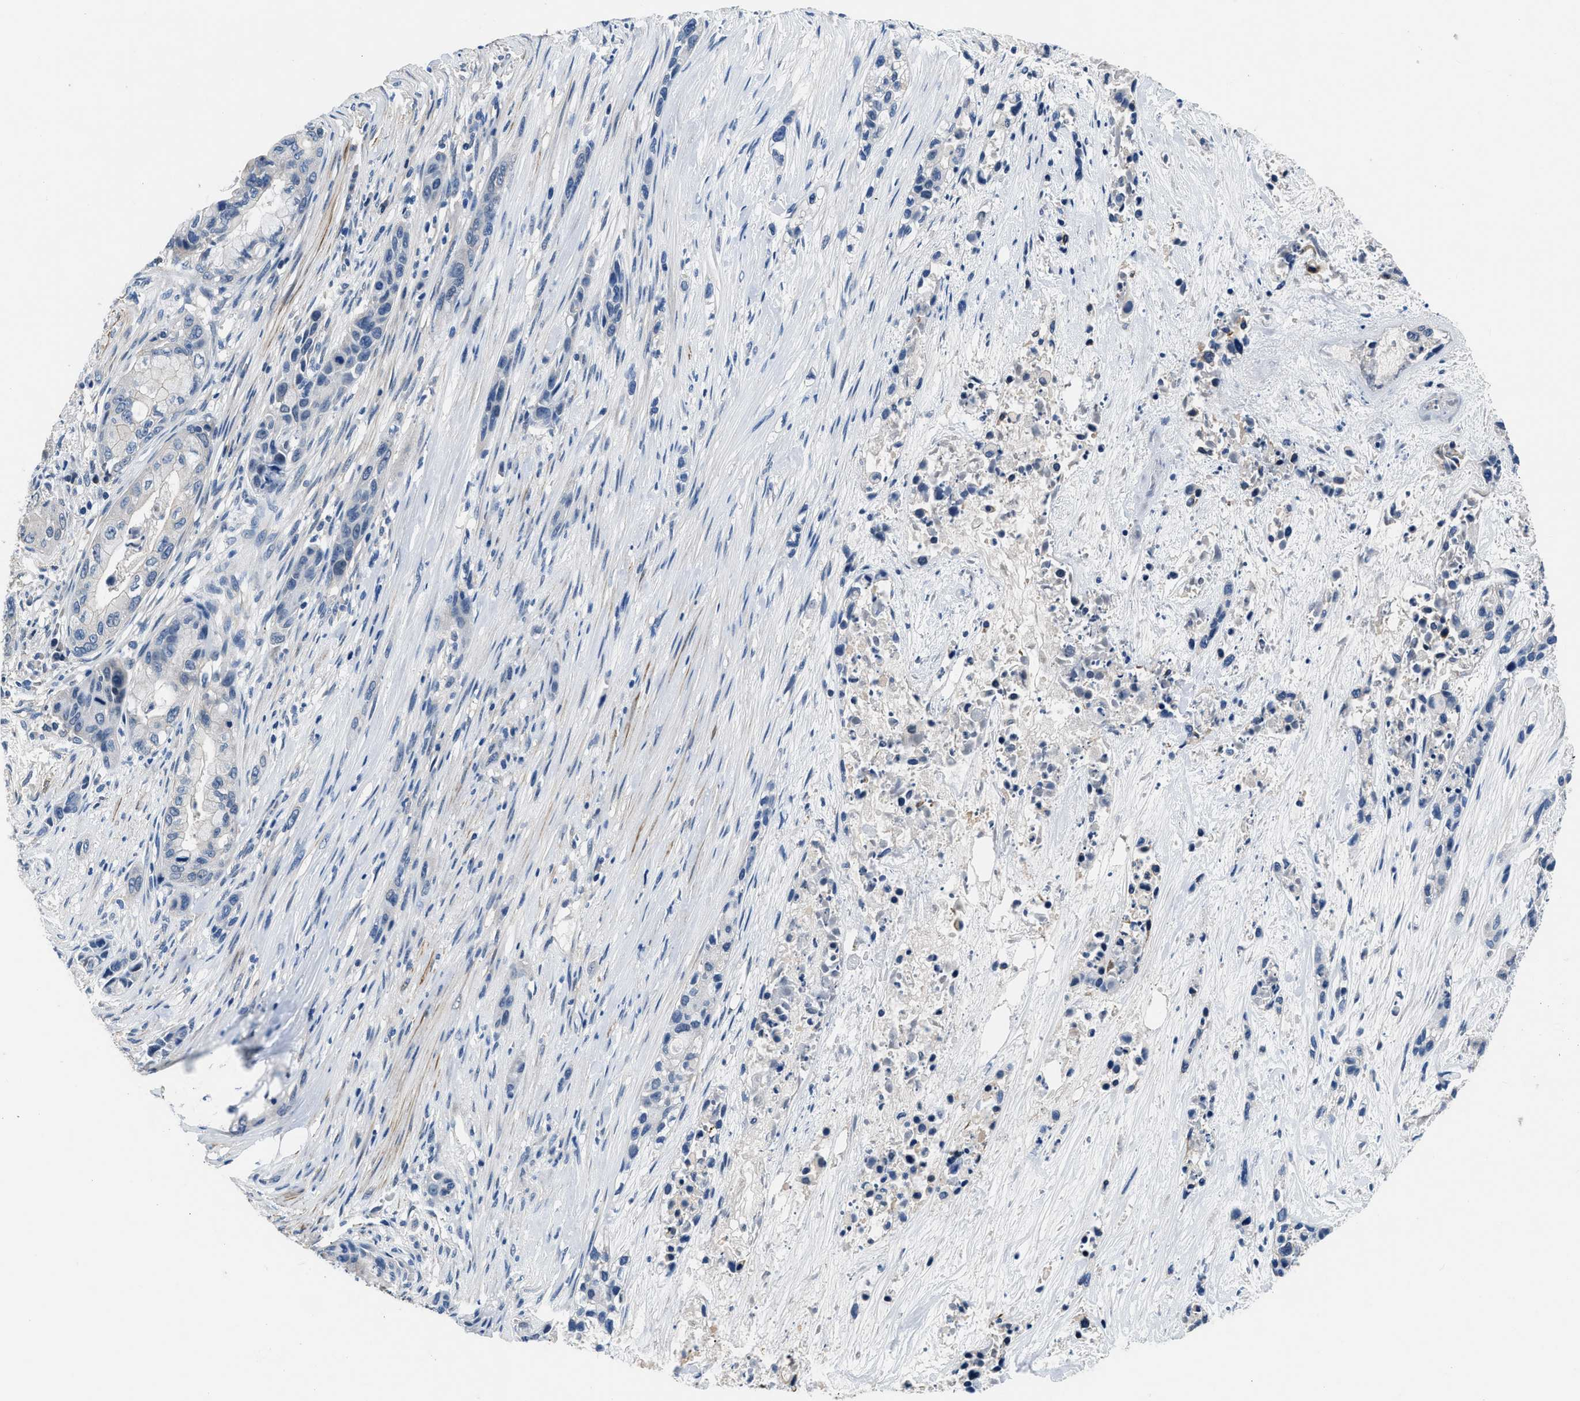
{"staining": {"intensity": "negative", "quantity": "none", "location": "none"}, "tissue": "pancreatic cancer", "cell_type": "Tumor cells", "image_type": "cancer", "snomed": [{"axis": "morphology", "description": "Adenocarcinoma, NOS"}, {"axis": "topography", "description": "Pancreas"}], "caption": "Protein analysis of adenocarcinoma (pancreatic) reveals no significant positivity in tumor cells.", "gene": "LANCL2", "patient": {"sex": "male", "age": 53}}